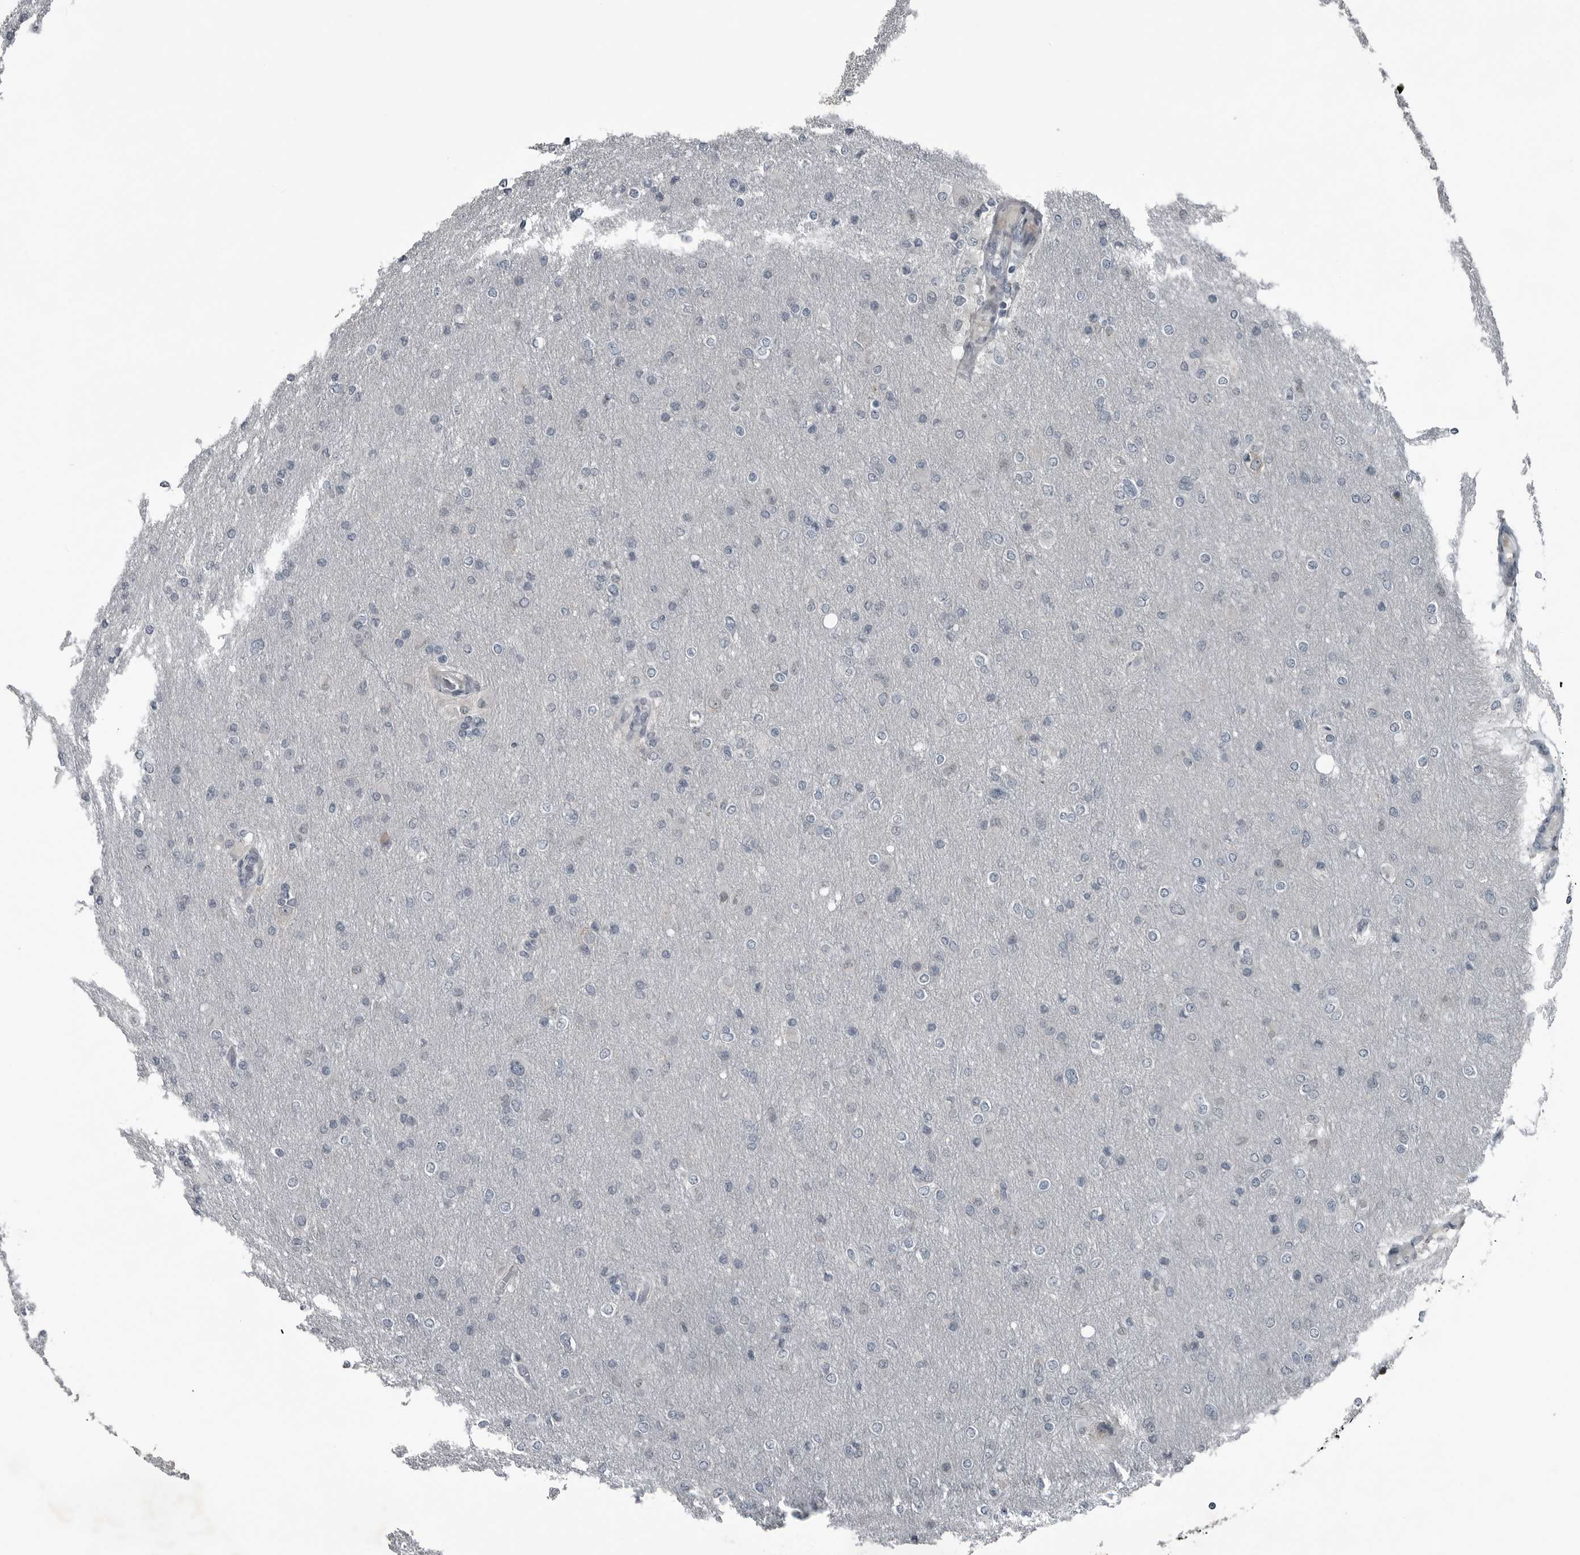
{"staining": {"intensity": "negative", "quantity": "none", "location": "none"}, "tissue": "glioma", "cell_type": "Tumor cells", "image_type": "cancer", "snomed": [{"axis": "morphology", "description": "Glioma, malignant, High grade"}, {"axis": "topography", "description": "Cerebral cortex"}], "caption": "The image displays no significant positivity in tumor cells of glioma. Brightfield microscopy of immunohistochemistry (IHC) stained with DAB (brown) and hematoxylin (blue), captured at high magnification.", "gene": "DNAAF11", "patient": {"sex": "female", "age": 36}}